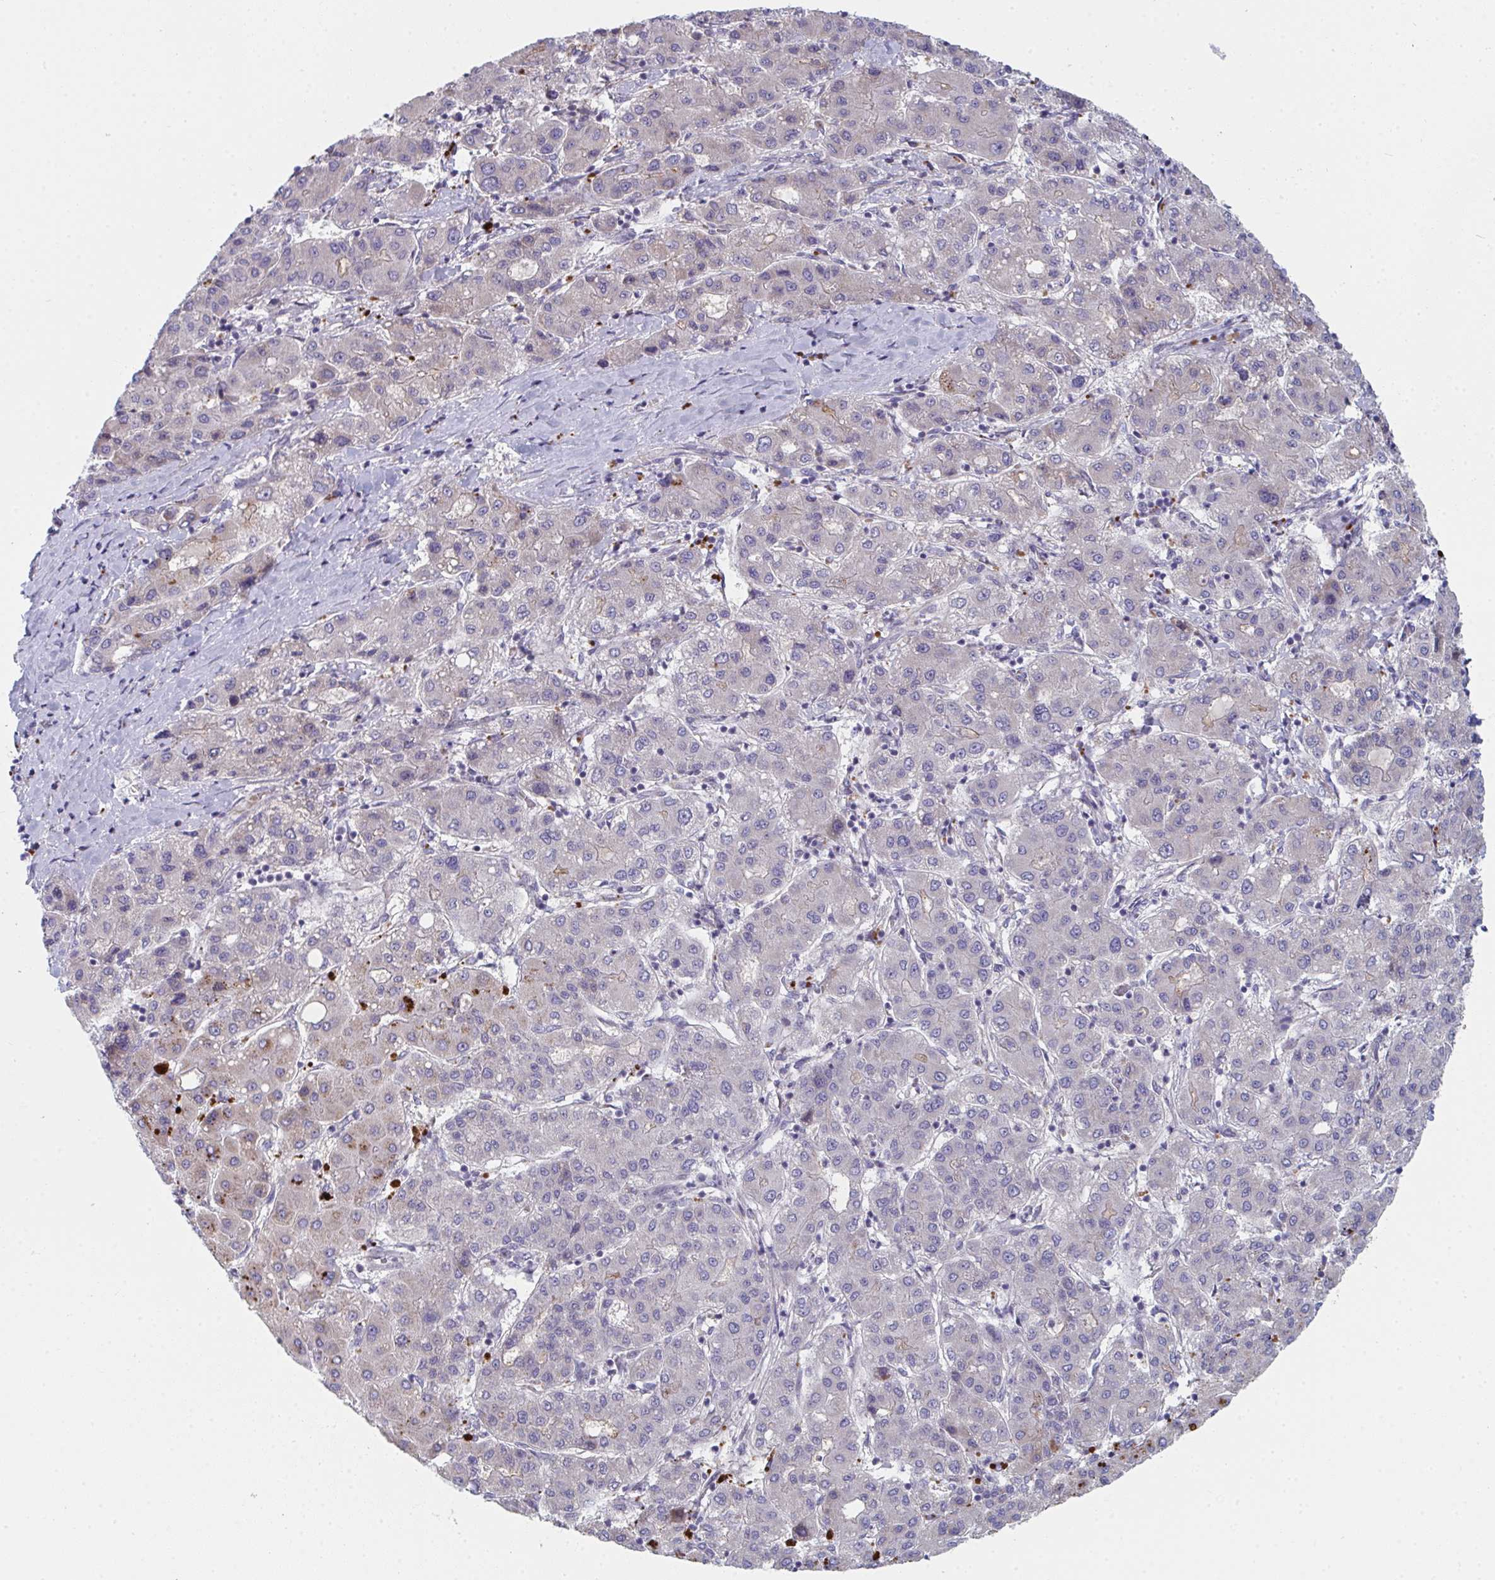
{"staining": {"intensity": "strong", "quantity": "<25%", "location": "cytoplasmic/membranous"}, "tissue": "liver cancer", "cell_type": "Tumor cells", "image_type": "cancer", "snomed": [{"axis": "morphology", "description": "Carcinoma, Hepatocellular, NOS"}, {"axis": "topography", "description": "Liver"}], "caption": "This is a micrograph of immunohistochemistry (IHC) staining of liver hepatocellular carcinoma, which shows strong positivity in the cytoplasmic/membranous of tumor cells.", "gene": "VWDE", "patient": {"sex": "male", "age": 65}}